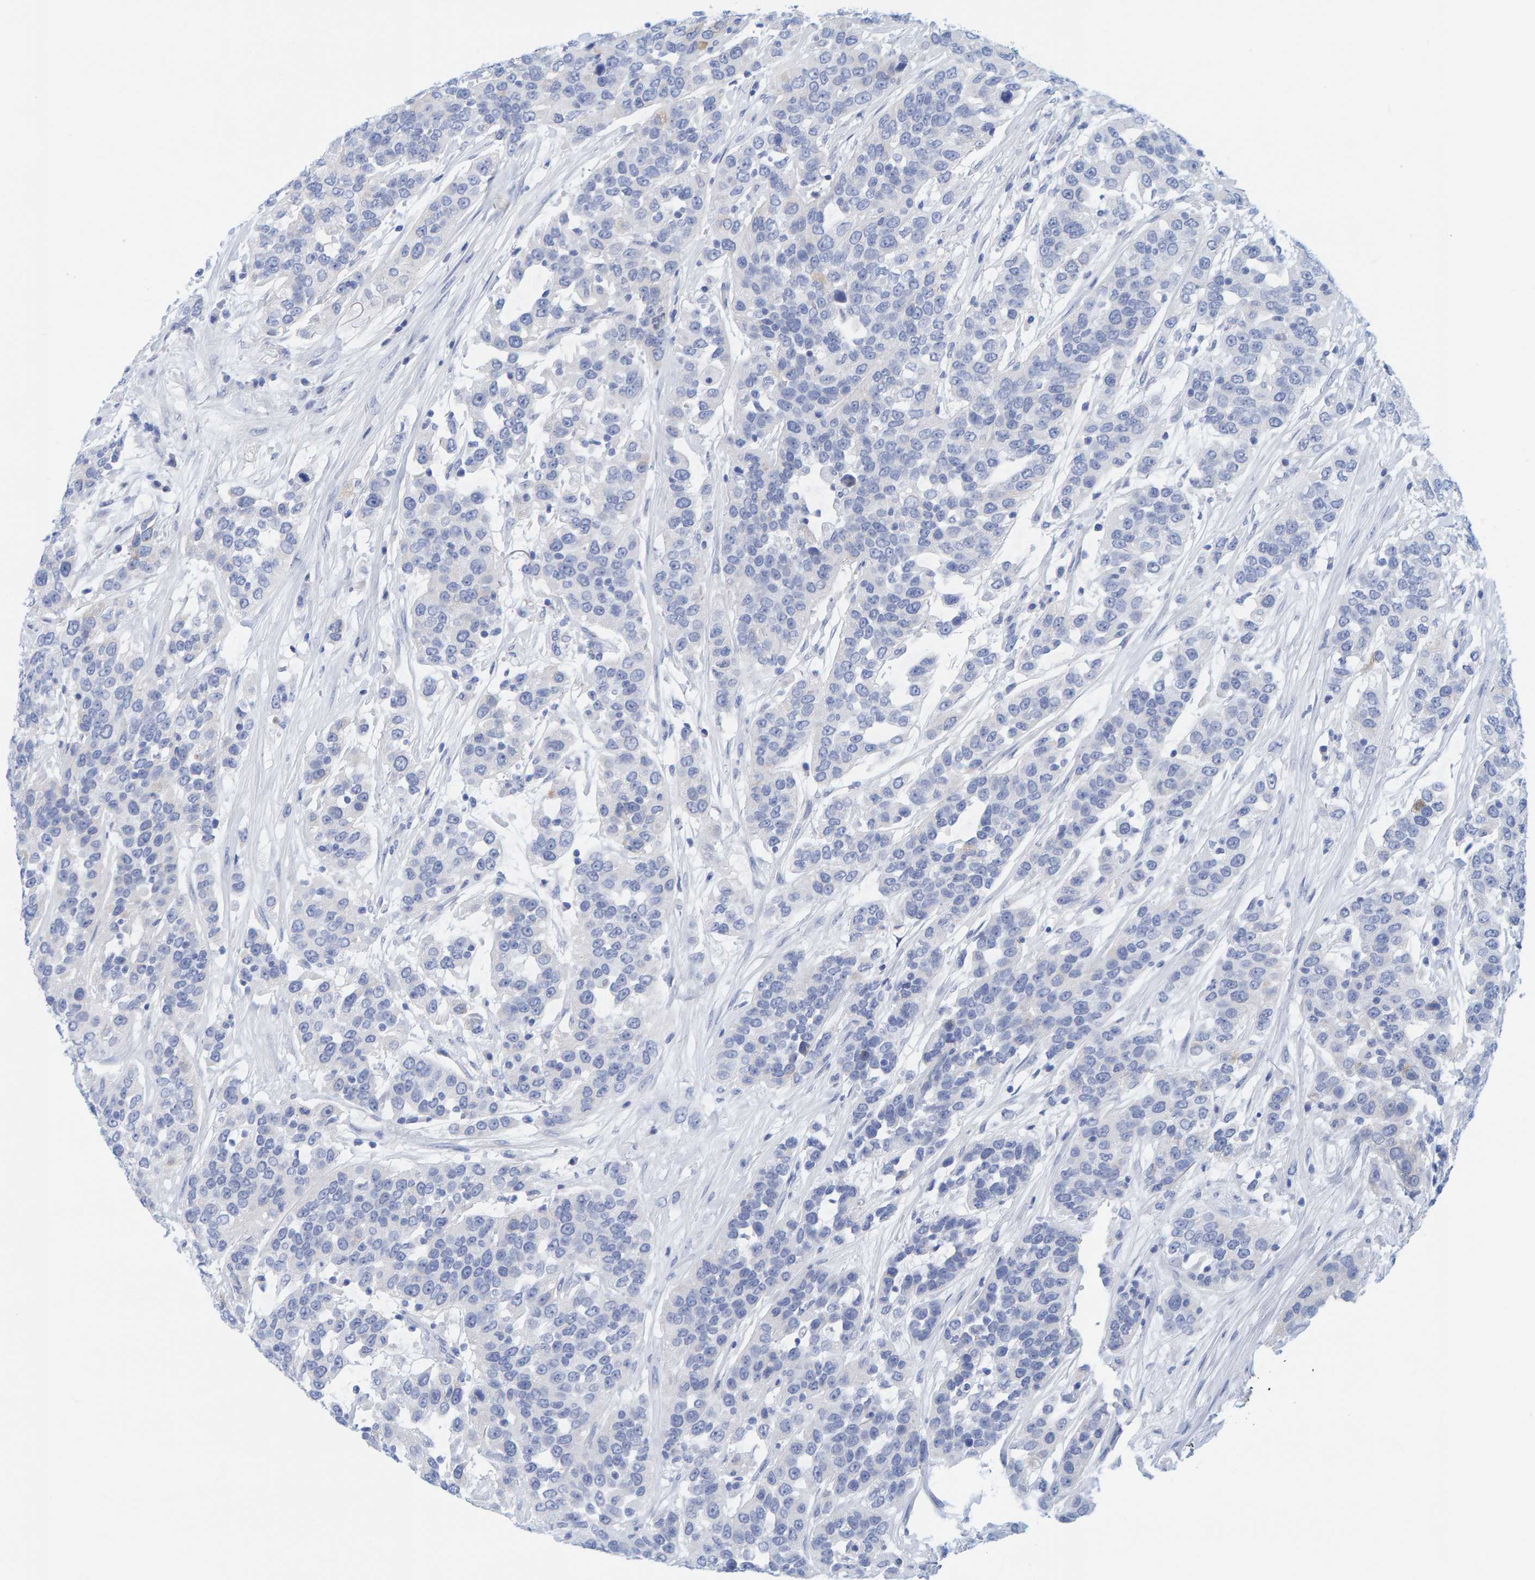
{"staining": {"intensity": "negative", "quantity": "none", "location": "none"}, "tissue": "urothelial cancer", "cell_type": "Tumor cells", "image_type": "cancer", "snomed": [{"axis": "morphology", "description": "Urothelial carcinoma, High grade"}, {"axis": "topography", "description": "Urinary bladder"}], "caption": "Urothelial cancer stained for a protein using immunohistochemistry (IHC) displays no expression tumor cells.", "gene": "KLHL11", "patient": {"sex": "female", "age": 80}}